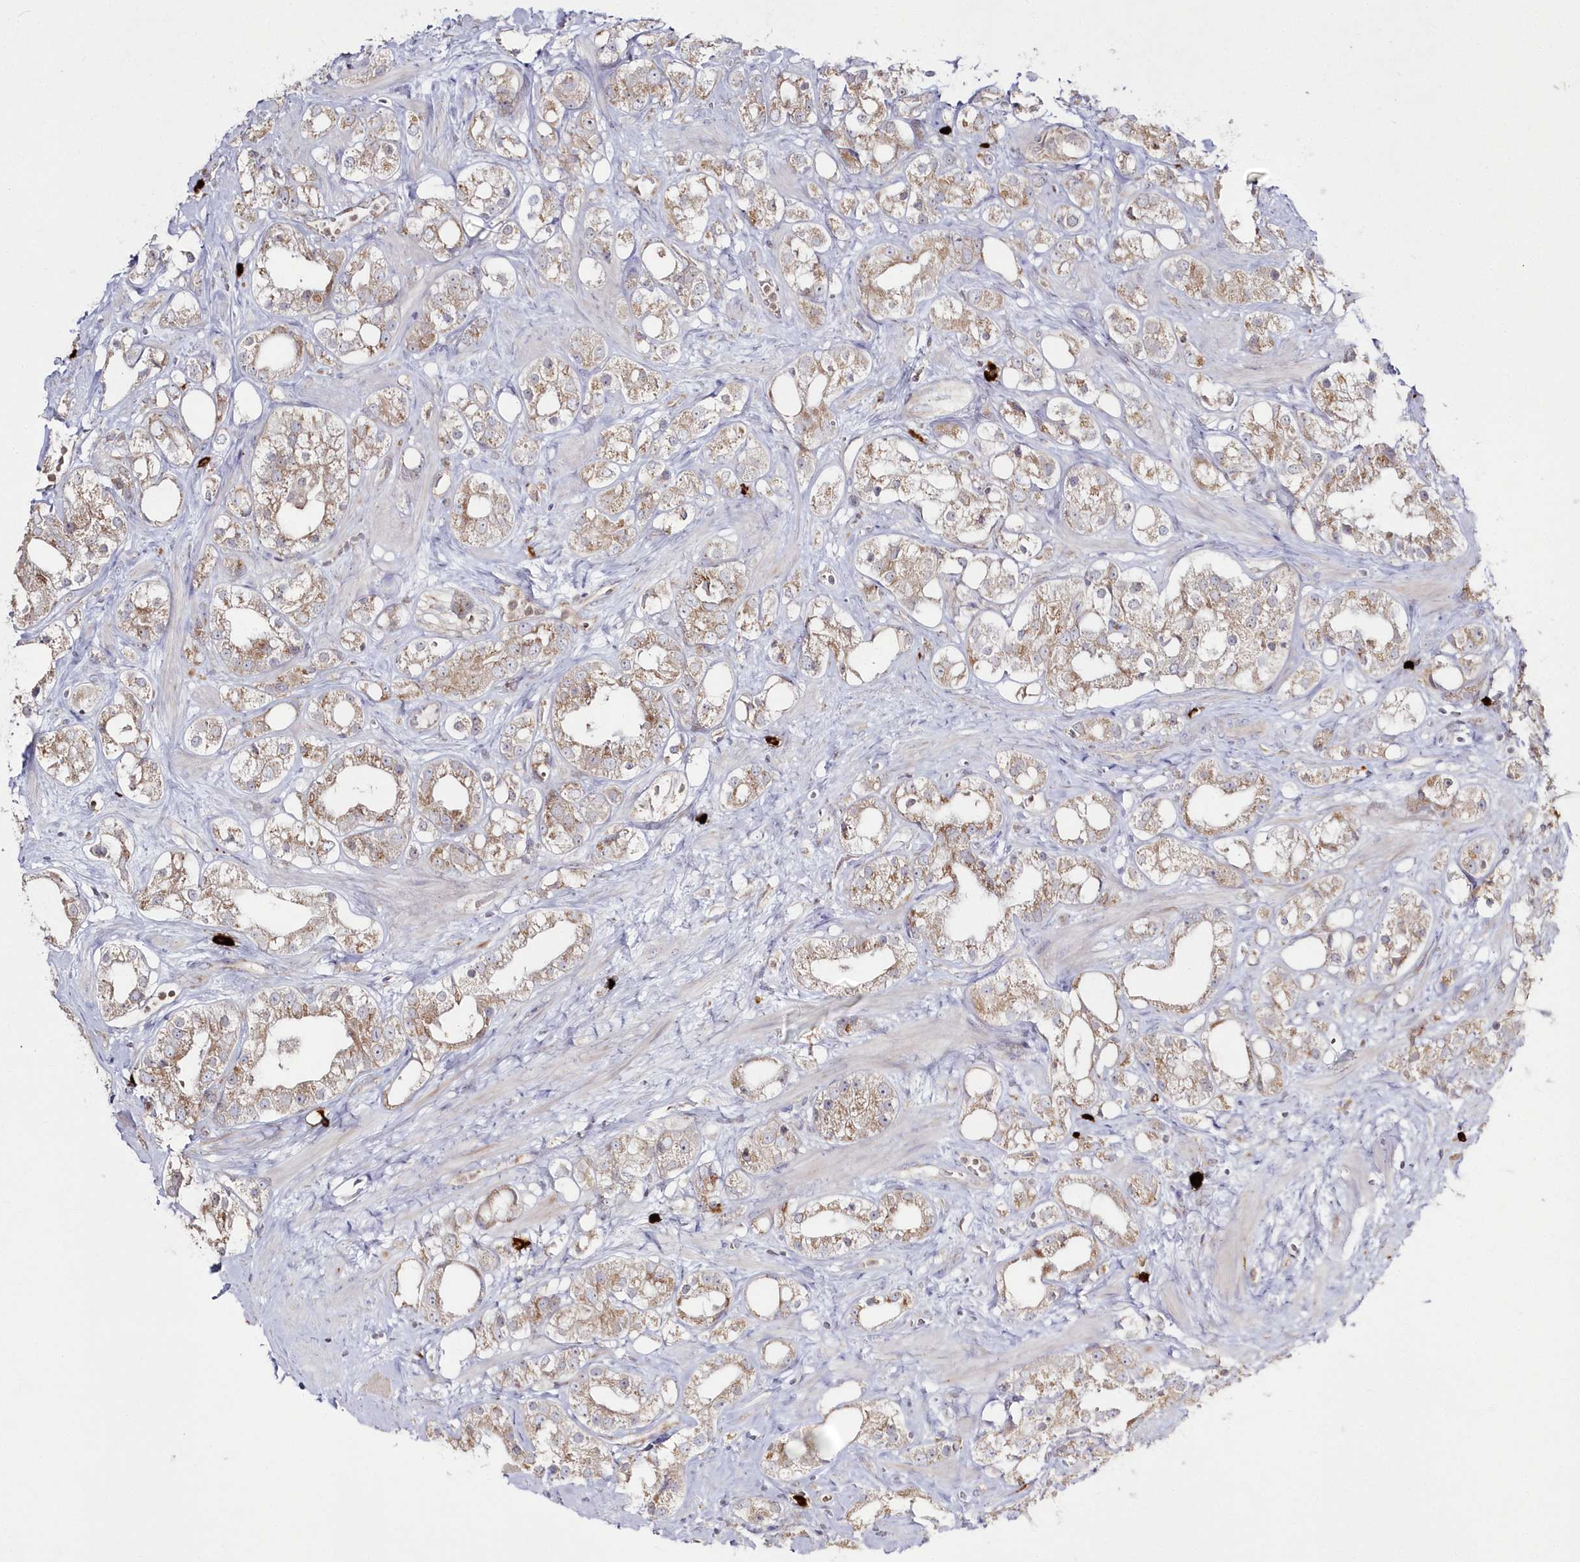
{"staining": {"intensity": "moderate", "quantity": ">75%", "location": "cytoplasmic/membranous"}, "tissue": "prostate cancer", "cell_type": "Tumor cells", "image_type": "cancer", "snomed": [{"axis": "morphology", "description": "Adenocarcinoma, NOS"}, {"axis": "topography", "description": "Prostate"}], "caption": "A micrograph of prostate cancer (adenocarcinoma) stained for a protein exhibits moderate cytoplasmic/membranous brown staining in tumor cells. (brown staining indicates protein expression, while blue staining denotes nuclei).", "gene": "ARSB", "patient": {"sex": "male", "age": 79}}